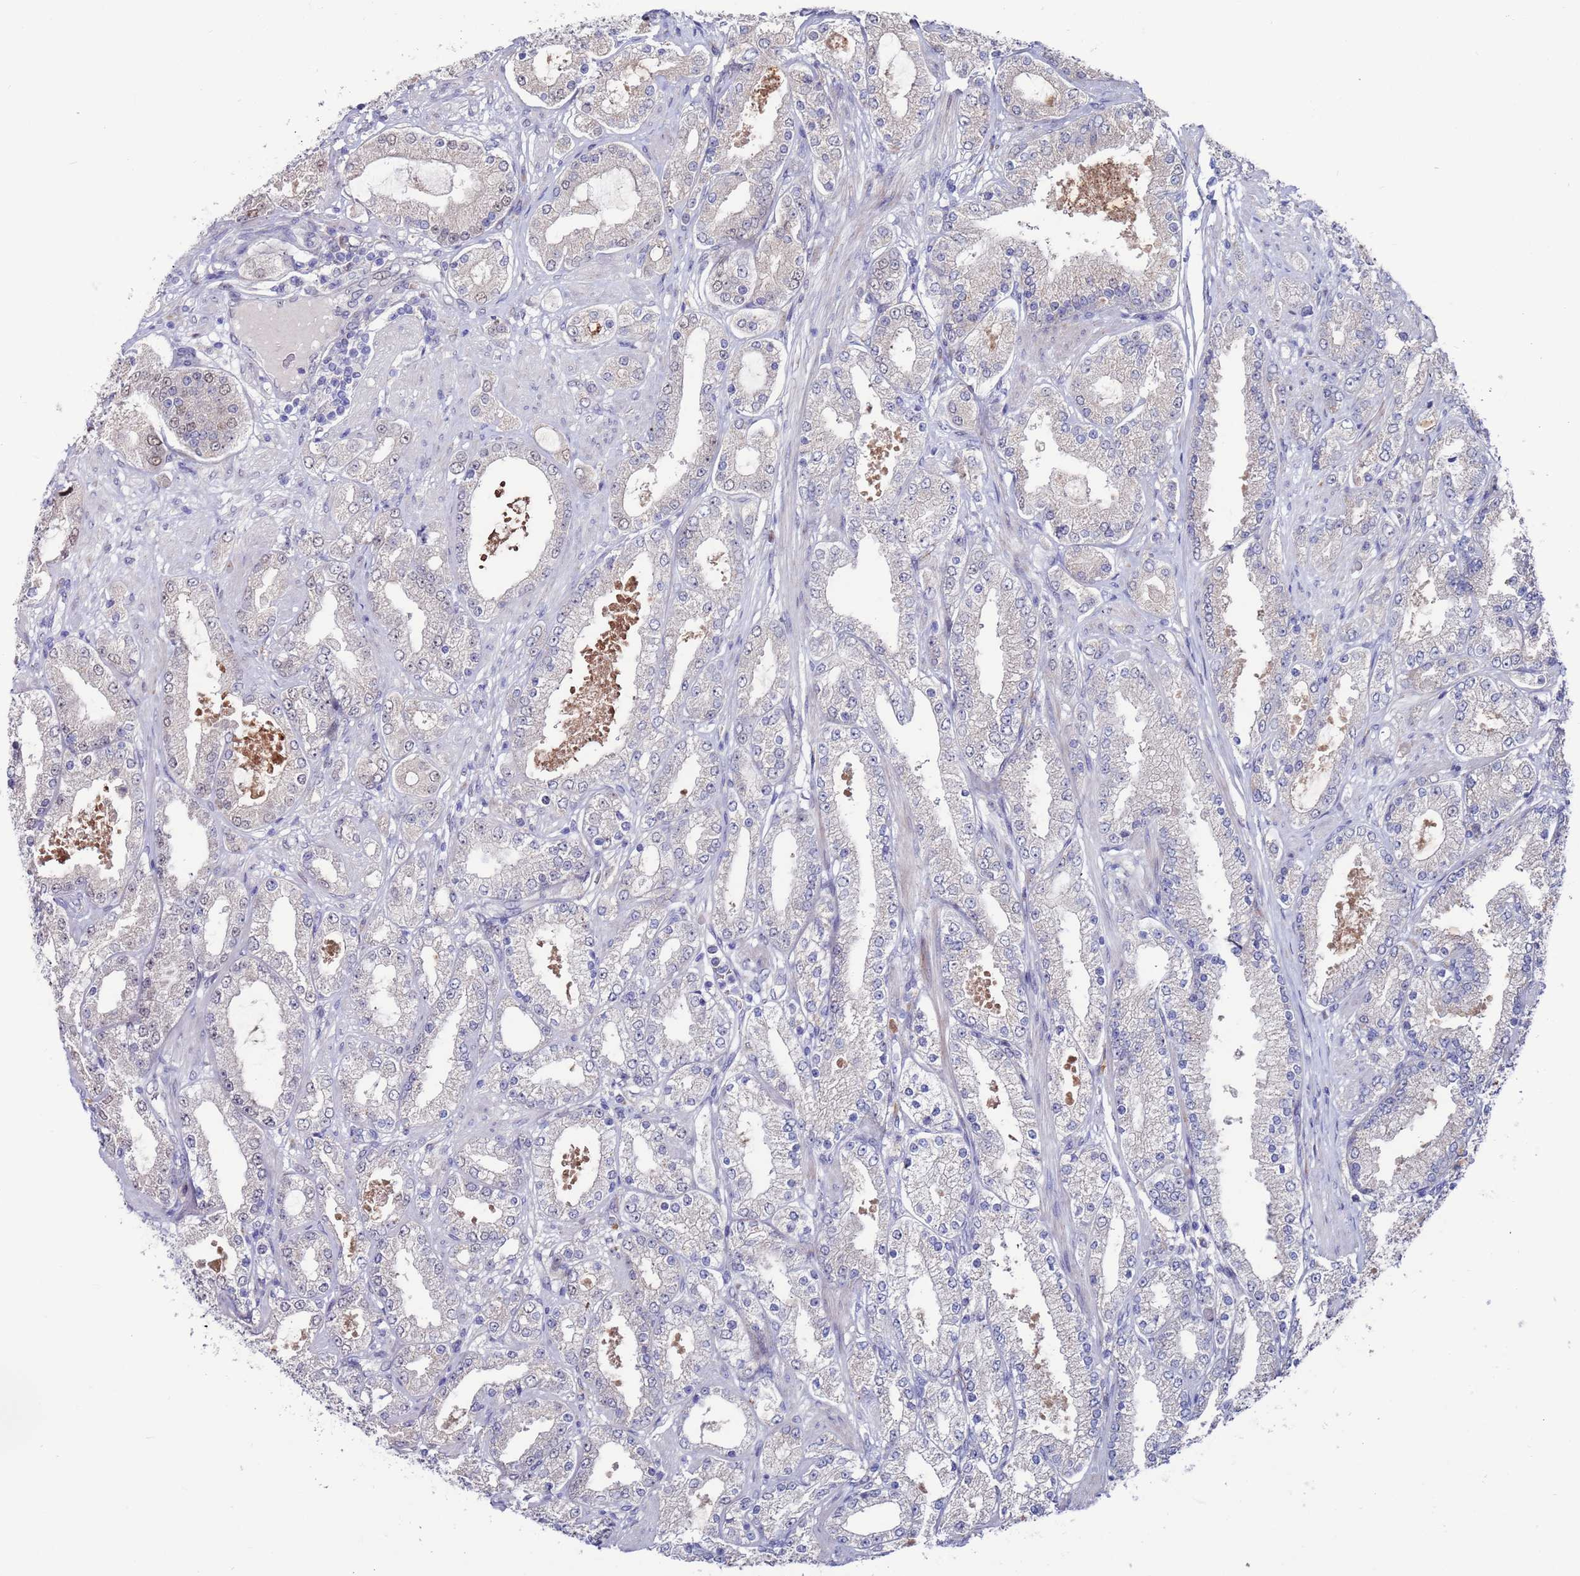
{"staining": {"intensity": "weak", "quantity": "<25%", "location": "nuclear"}, "tissue": "prostate cancer", "cell_type": "Tumor cells", "image_type": "cancer", "snomed": [{"axis": "morphology", "description": "Adenocarcinoma, High grade"}, {"axis": "topography", "description": "Prostate"}], "caption": "Immunohistochemical staining of prostate cancer (adenocarcinoma (high-grade)) shows no significant positivity in tumor cells.", "gene": "FBXO27", "patient": {"sex": "male", "age": 68}}